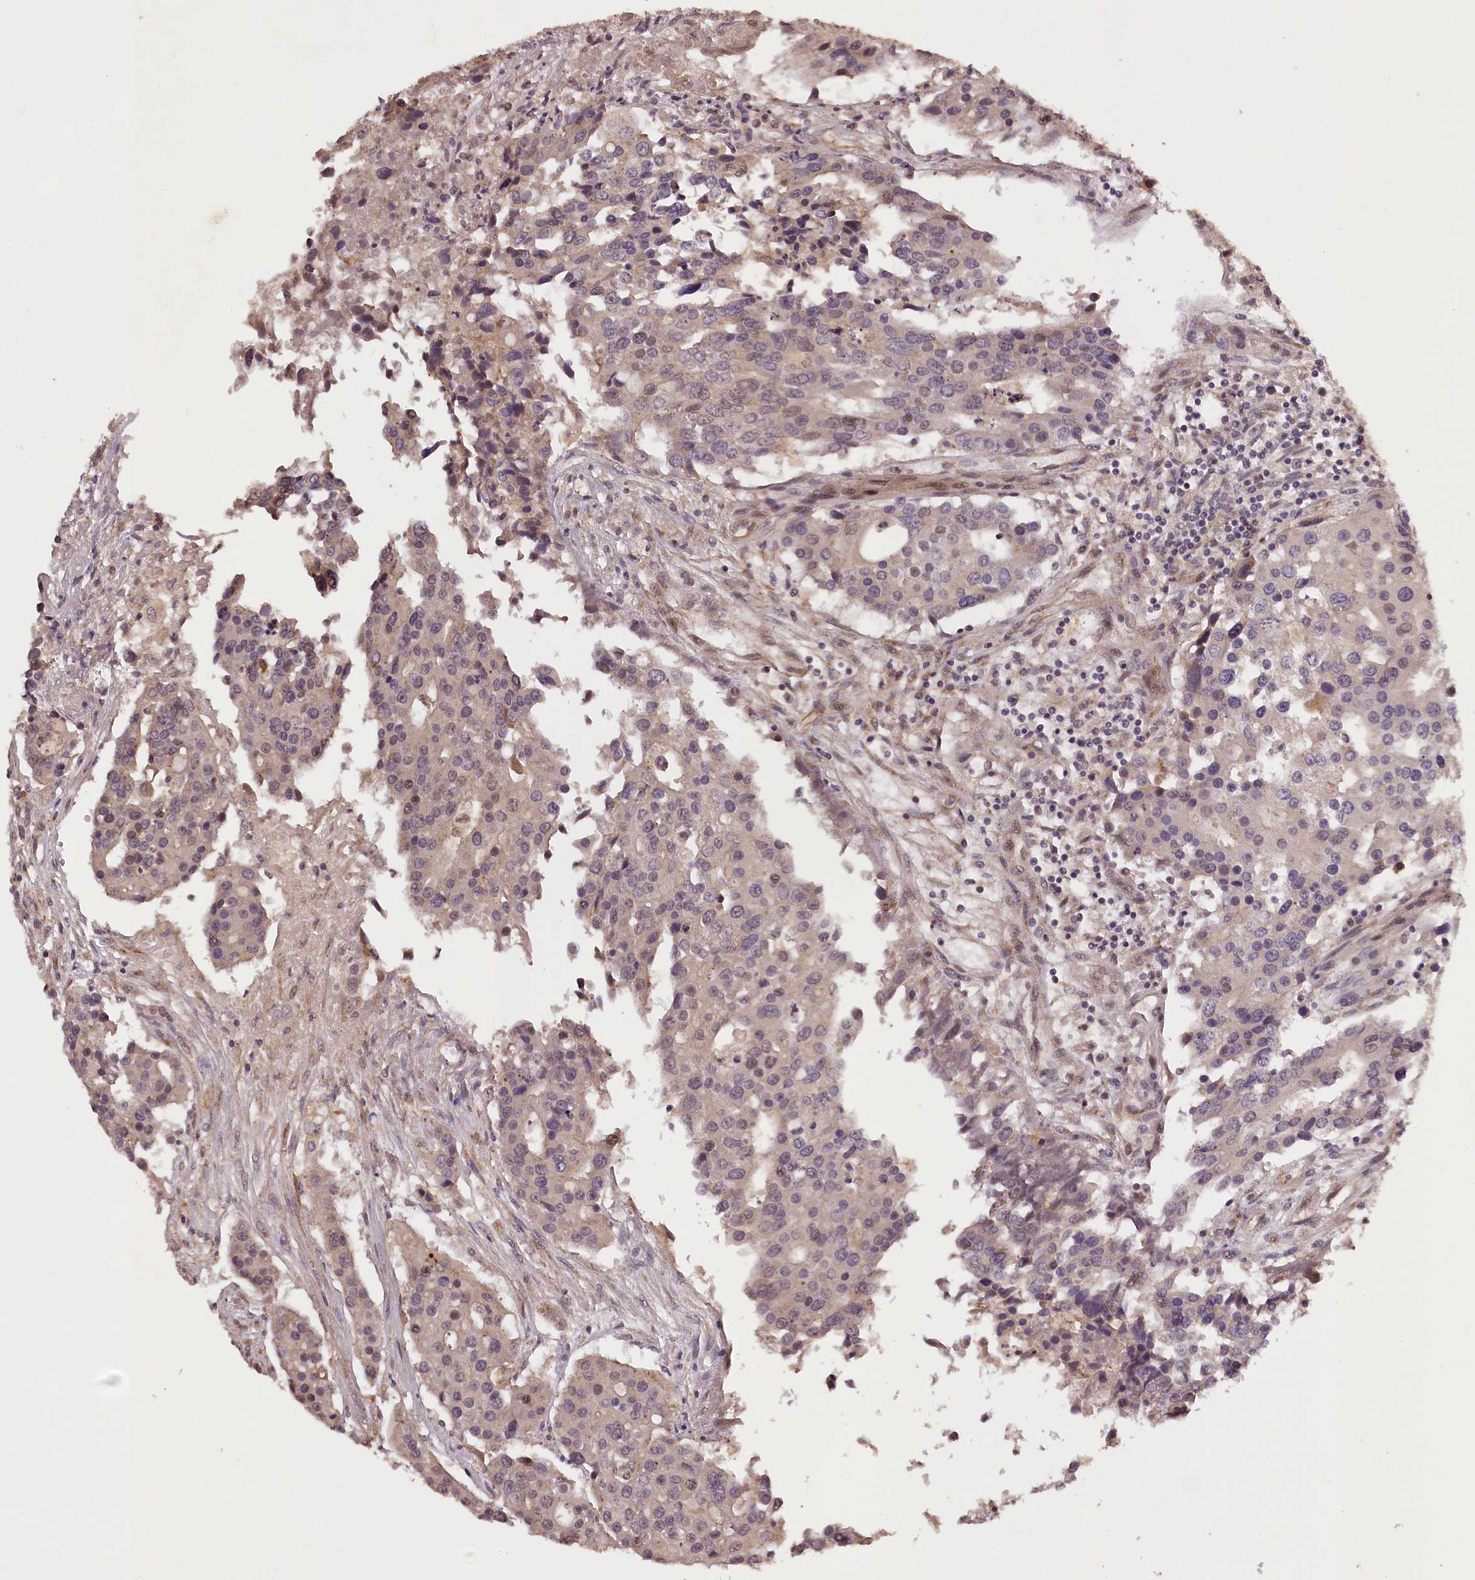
{"staining": {"intensity": "moderate", "quantity": "25%-75%", "location": "nuclear"}, "tissue": "colorectal cancer", "cell_type": "Tumor cells", "image_type": "cancer", "snomed": [{"axis": "morphology", "description": "Adenocarcinoma, NOS"}, {"axis": "topography", "description": "Colon"}], "caption": "Brown immunohistochemical staining in colorectal adenocarcinoma reveals moderate nuclear positivity in approximately 25%-75% of tumor cells.", "gene": "MAML3", "patient": {"sex": "male", "age": 77}}